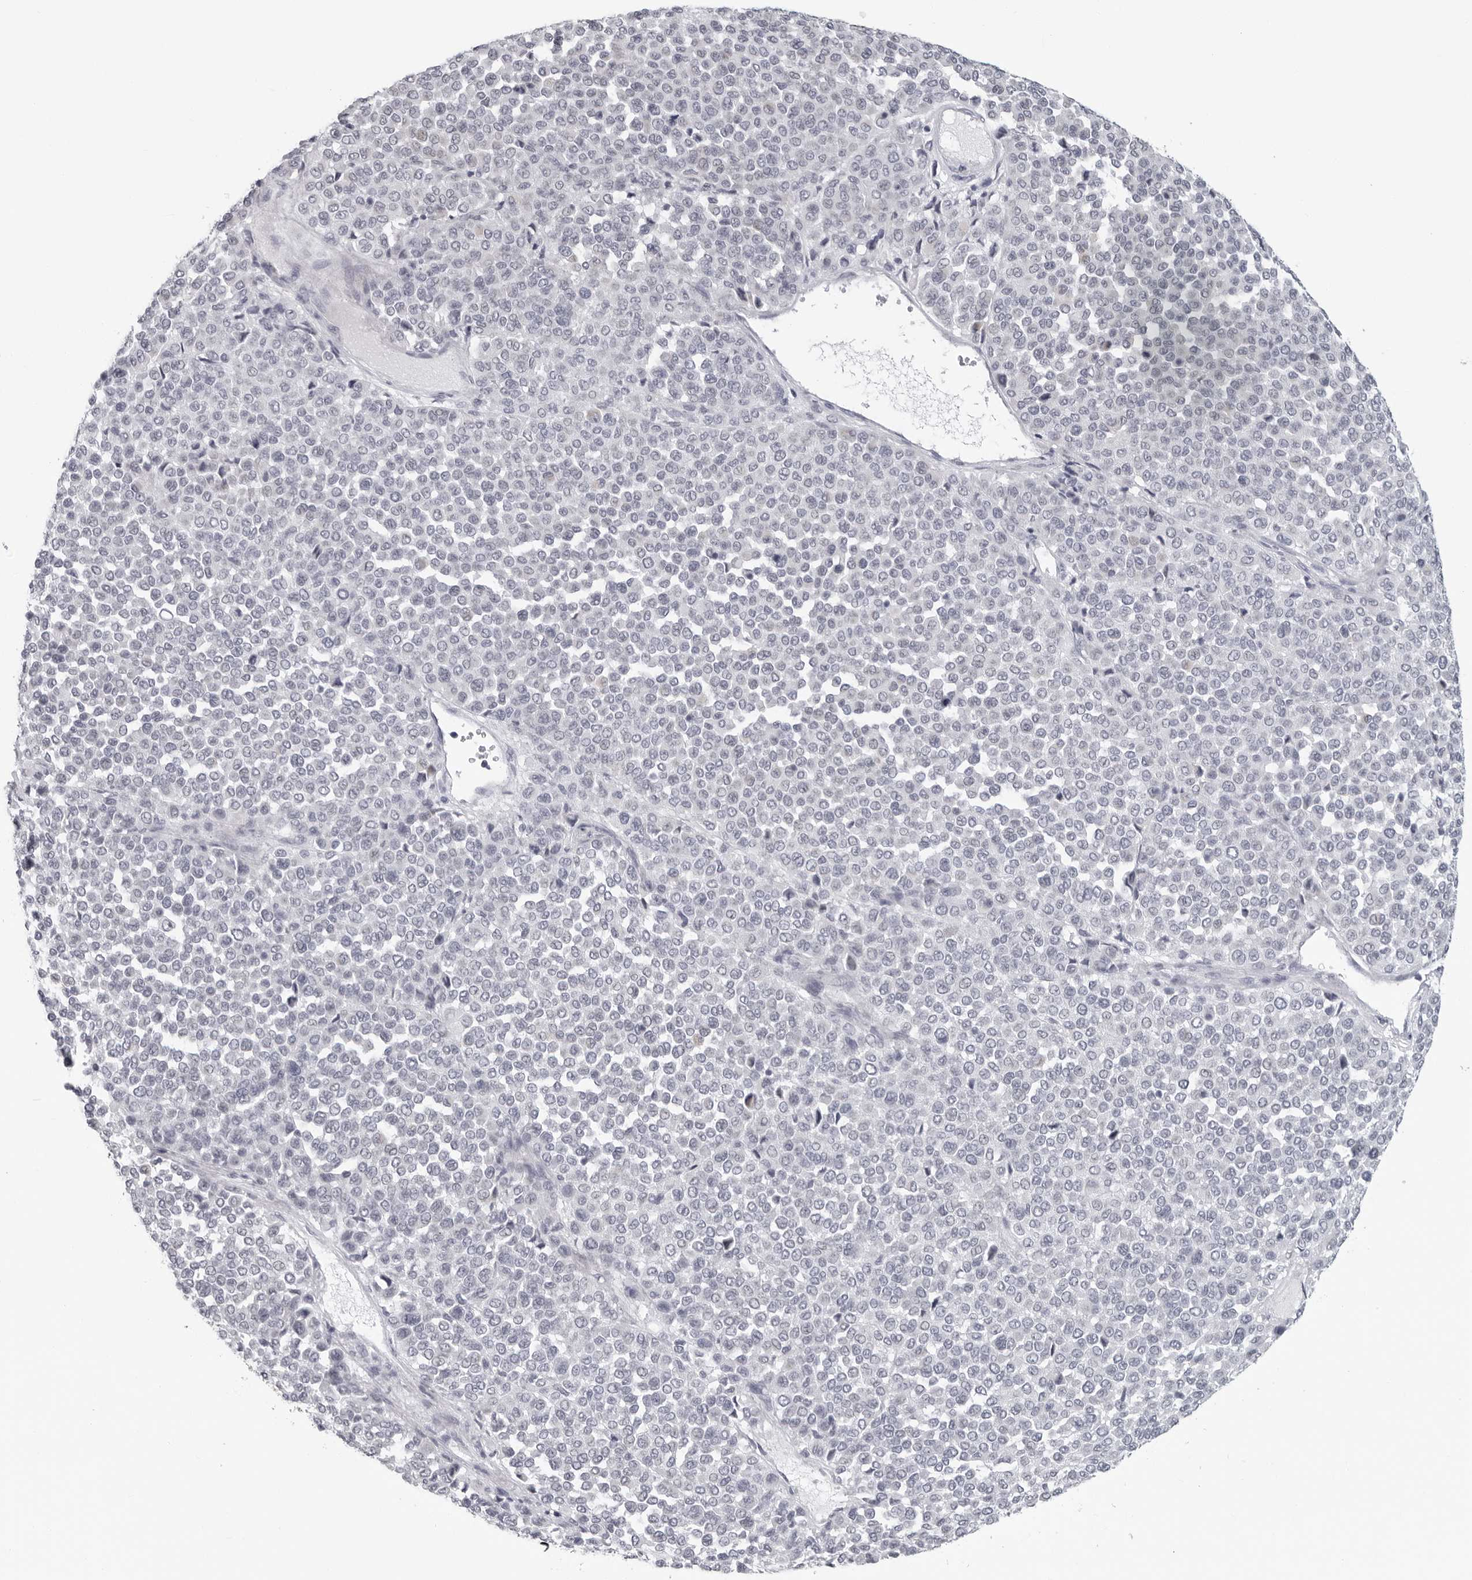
{"staining": {"intensity": "negative", "quantity": "none", "location": "none"}, "tissue": "melanoma", "cell_type": "Tumor cells", "image_type": "cancer", "snomed": [{"axis": "morphology", "description": "Malignant melanoma, Metastatic site"}, {"axis": "topography", "description": "Pancreas"}], "caption": "This is an IHC image of human malignant melanoma (metastatic site). There is no staining in tumor cells.", "gene": "OPLAH", "patient": {"sex": "female", "age": 30}}